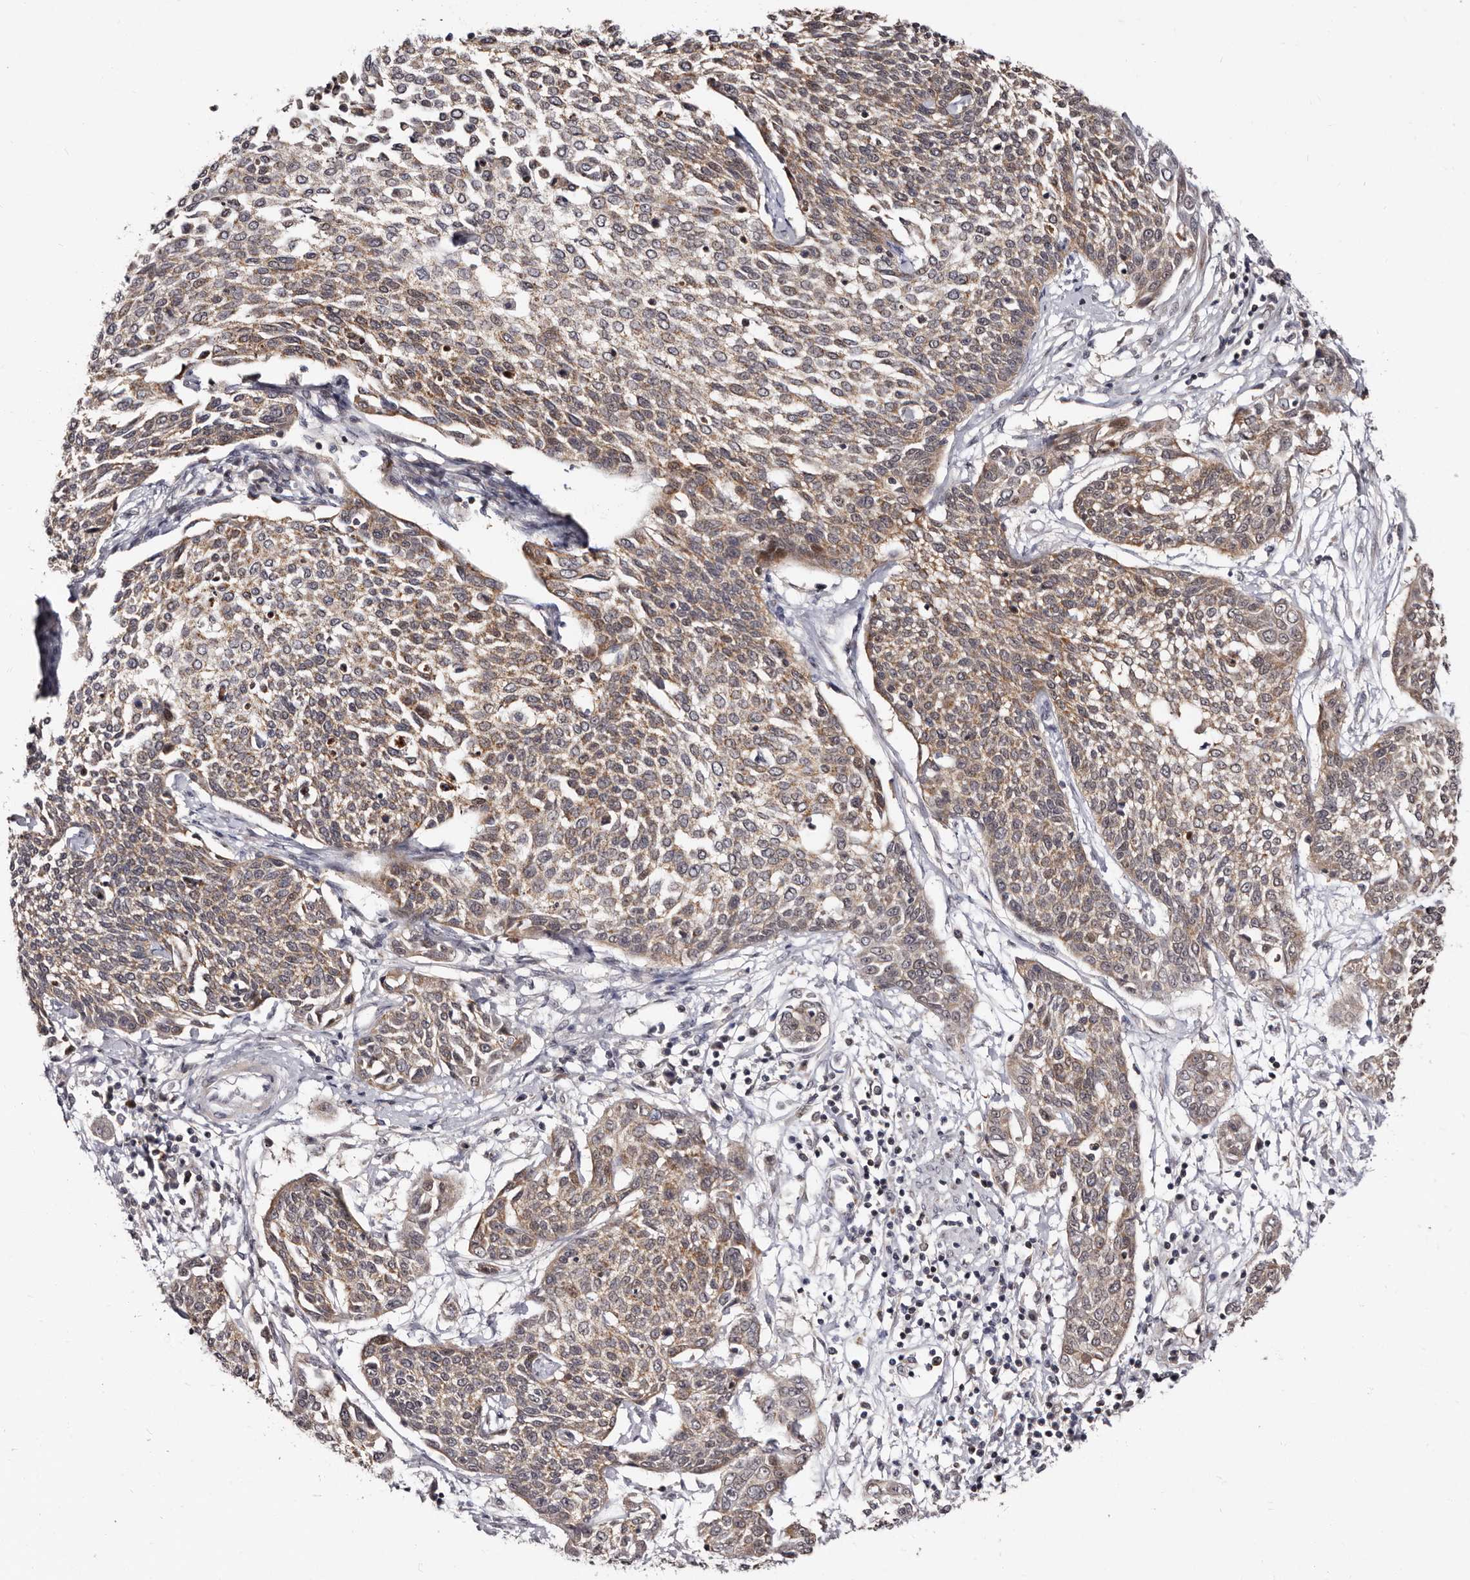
{"staining": {"intensity": "moderate", "quantity": ">75%", "location": "cytoplasmic/membranous"}, "tissue": "cervical cancer", "cell_type": "Tumor cells", "image_type": "cancer", "snomed": [{"axis": "morphology", "description": "Squamous cell carcinoma, NOS"}, {"axis": "topography", "description": "Cervix"}], "caption": "Tumor cells show medium levels of moderate cytoplasmic/membranous staining in about >75% of cells in human cervical cancer. (Stains: DAB in brown, nuclei in blue, Microscopy: brightfield microscopy at high magnification).", "gene": "PHF20L1", "patient": {"sex": "female", "age": 34}}